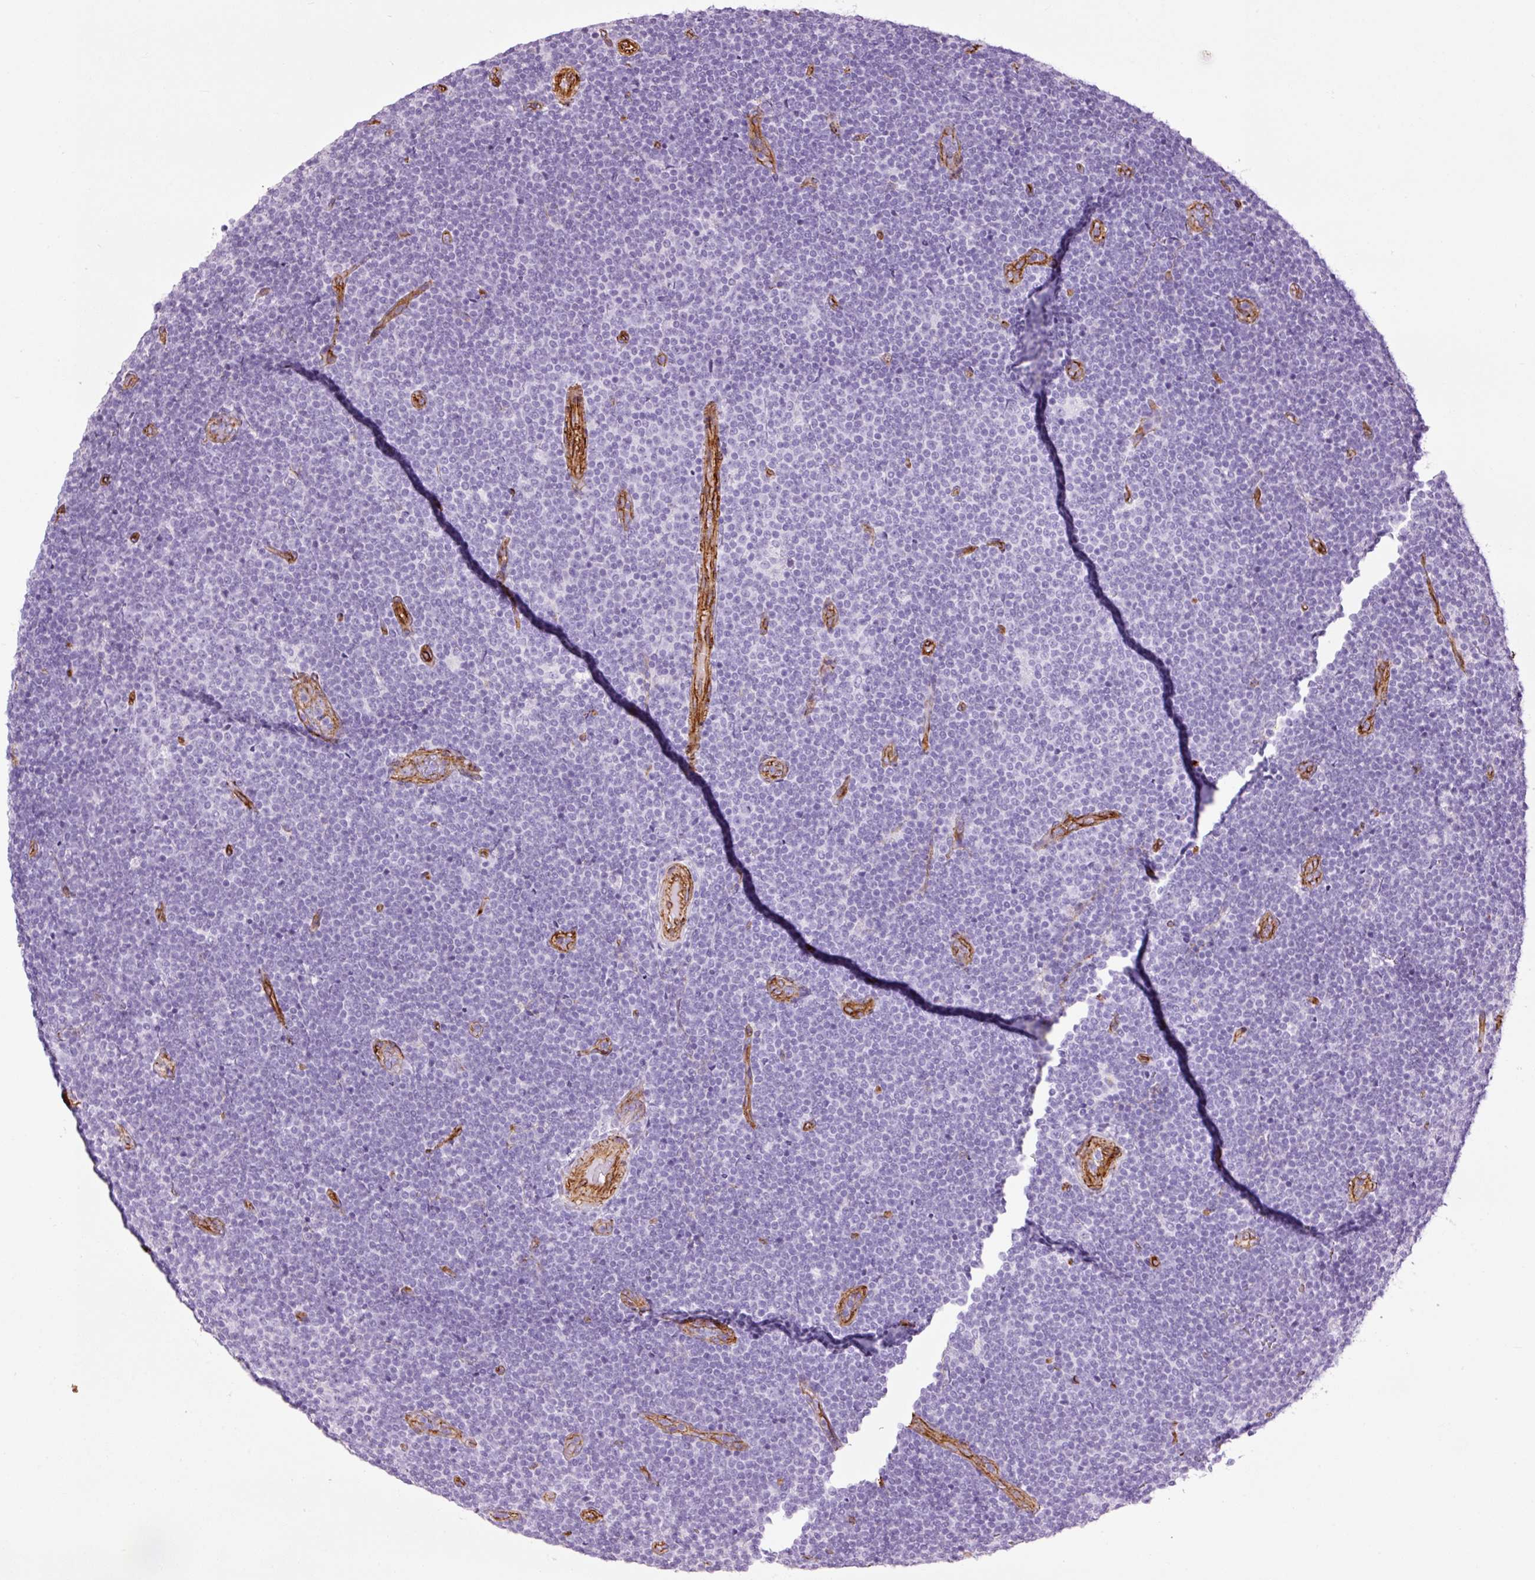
{"staining": {"intensity": "negative", "quantity": "none", "location": "none"}, "tissue": "lymphoma", "cell_type": "Tumor cells", "image_type": "cancer", "snomed": [{"axis": "morphology", "description": "Malignant lymphoma, non-Hodgkin's type, Low grade"}, {"axis": "topography", "description": "Lymph node"}], "caption": "IHC image of human malignant lymphoma, non-Hodgkin's type (low-grade) stained for a protein (brown), which shows no staining in tumor cells.", "gene": "CAV1", "patient": {"sex": "male", "age": 48}}